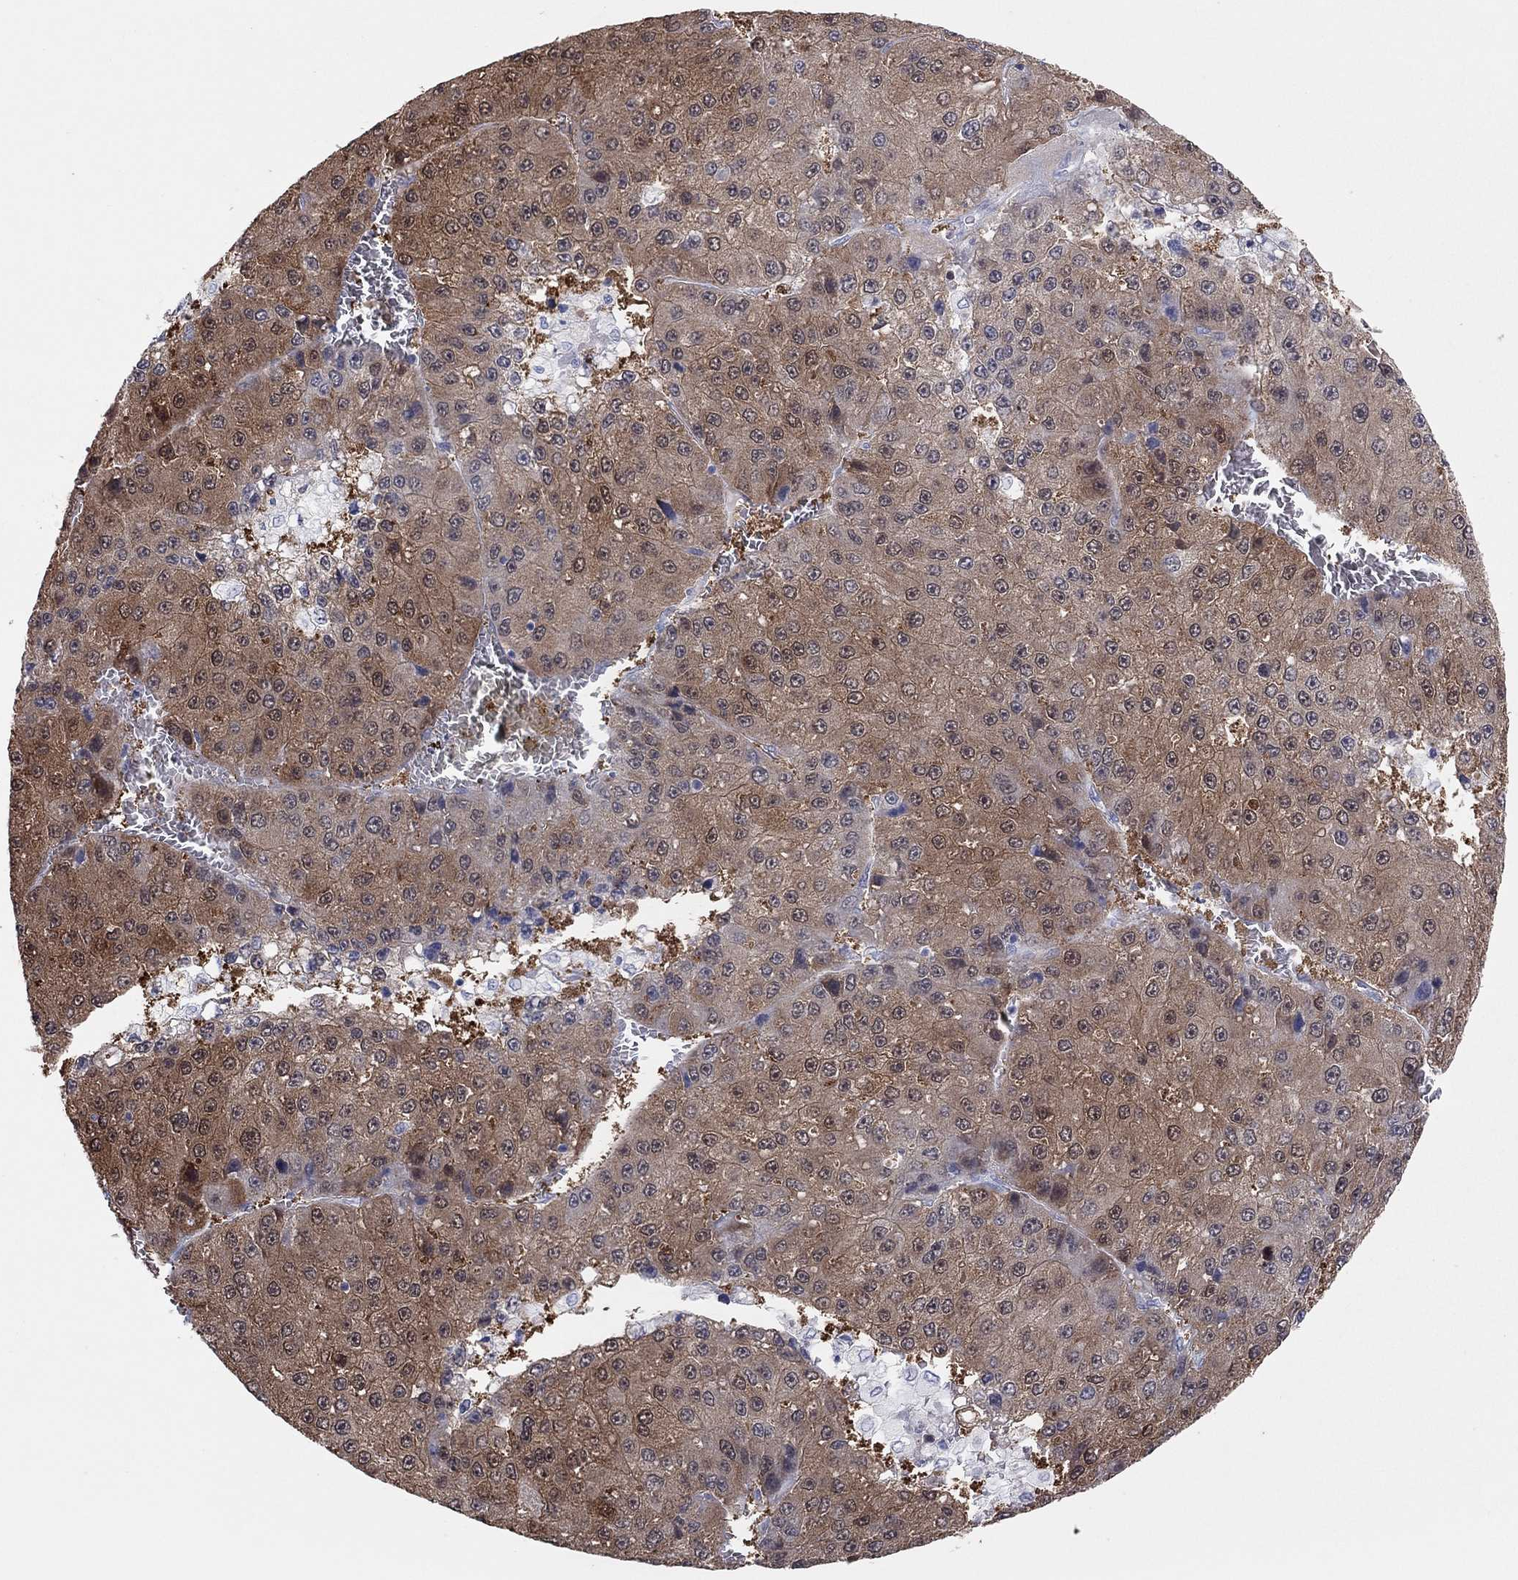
{"staining": {"intensity": "moderate", "quantity": "25%-75%", "location": "cytoplasmic/membranous"}, "tissue": "liver cancer", "cell_type": "Tumor cells", "image_type": "cancer", "snomed": [{"axis": "morphology", "description": "Carcinoma, Hepatocellular, NOS"}, {"axis": "topography", "description": "Liver"}], "caption": "Immunohistochemical staining of human liver cancer (hepatocellular carcinoma) demonstrates moderate cytoplasmic/membranous protein staining in approximately 25%-75% of tumor cells.", "gene": "CPNE6", "patient": {"sex": "female", "age": 73}}